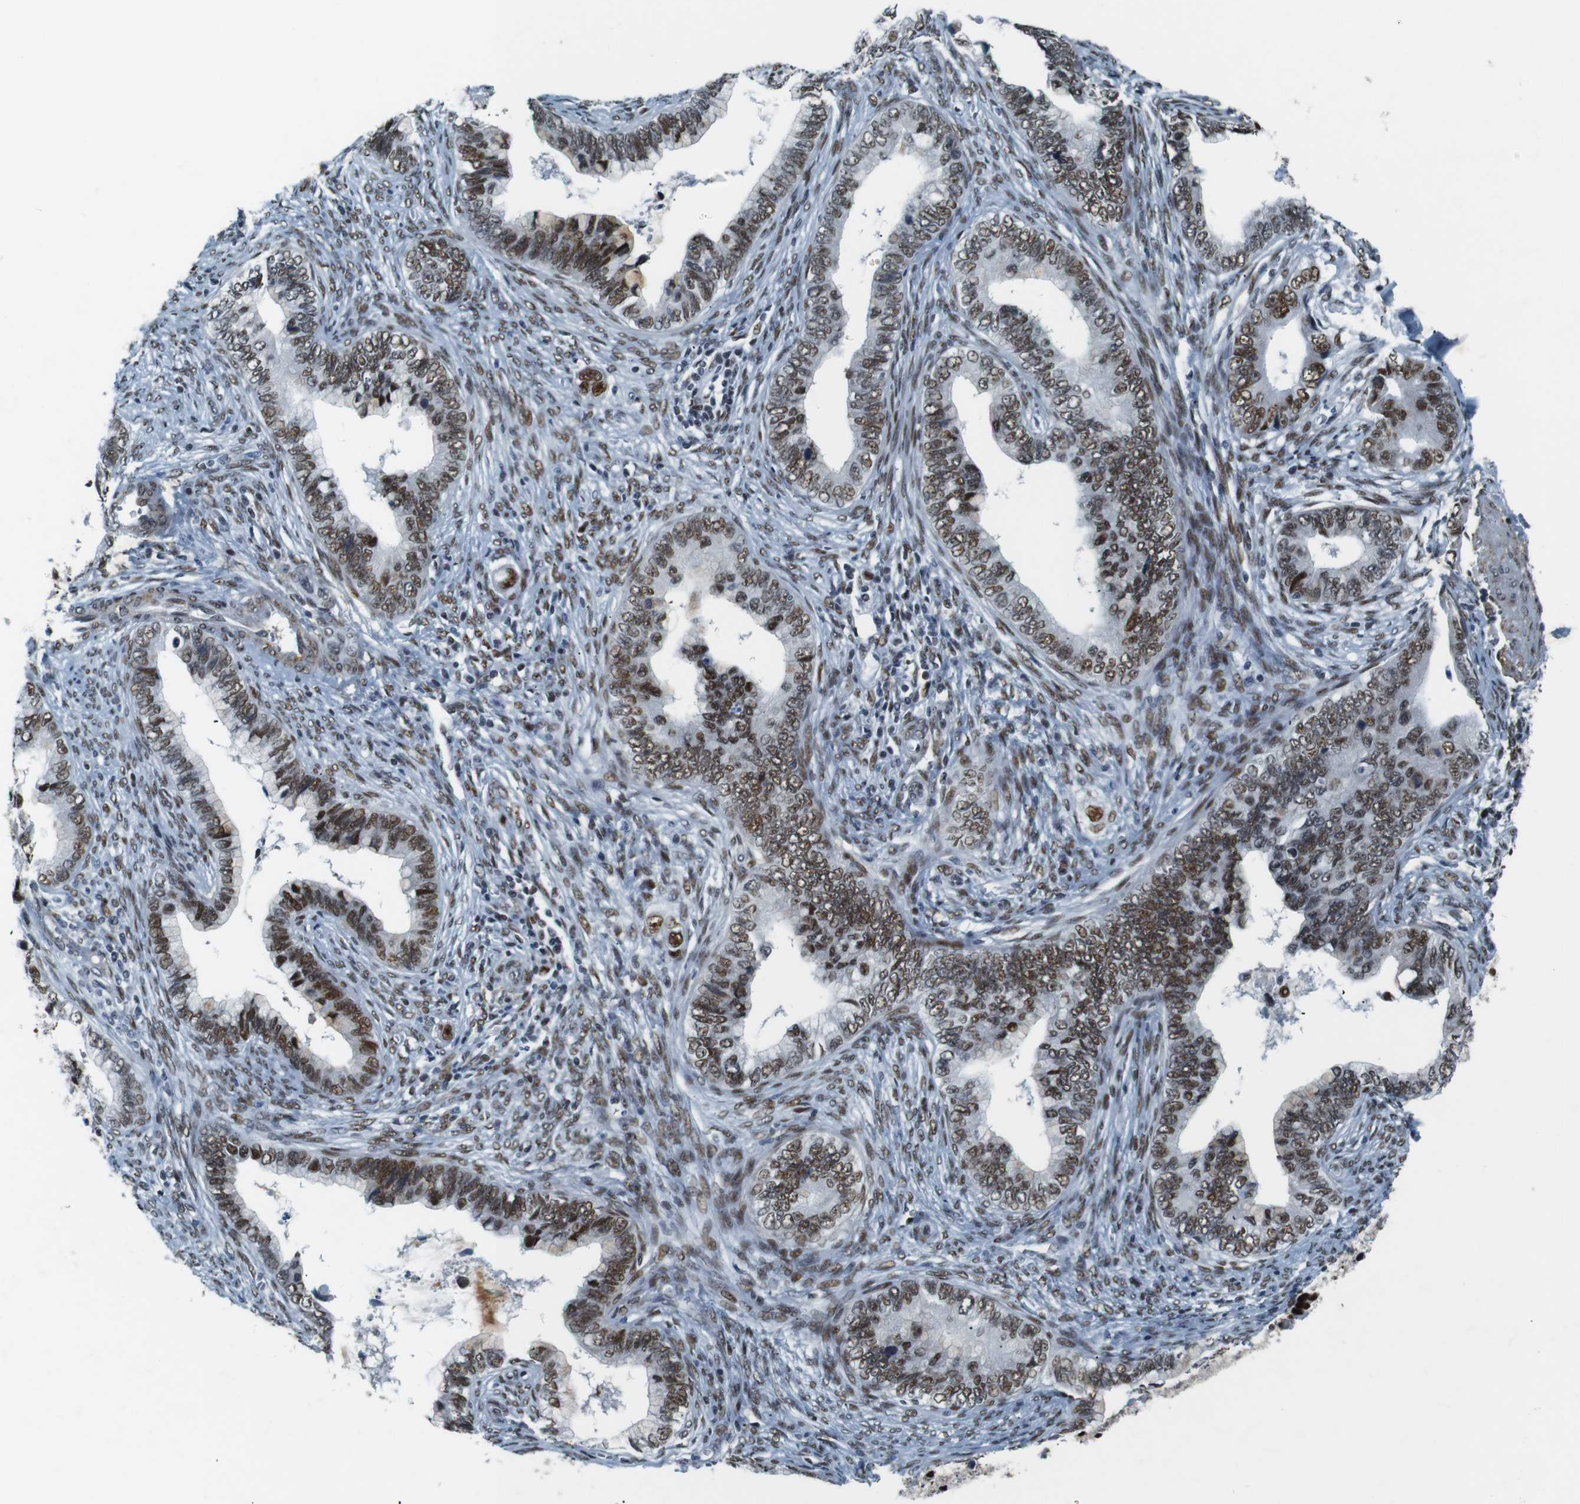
{"staining": {"intensity": "moderate", "quantity": ">75%", "location": "nuclear"}, "tissue": "cervical cancer", "cell_type": "Tumor cells", "image_type": "cancer", "snomed": [{"axis": "morphology", "description": "Adenocarcinoma, NOS"}, {"axis": "topography", "description": "Cervix"}], "caption": "DAB immunohistochemical staining of human cervical cancer (adenocarcinoma) shows moderate nuclear protein staining in approximately >75% of tumor cells. (Brightfield microscopy of DAB IHC at high magnification).", "gene": "HEXIM1", "patient": {"sex": "female", "age": 44}}